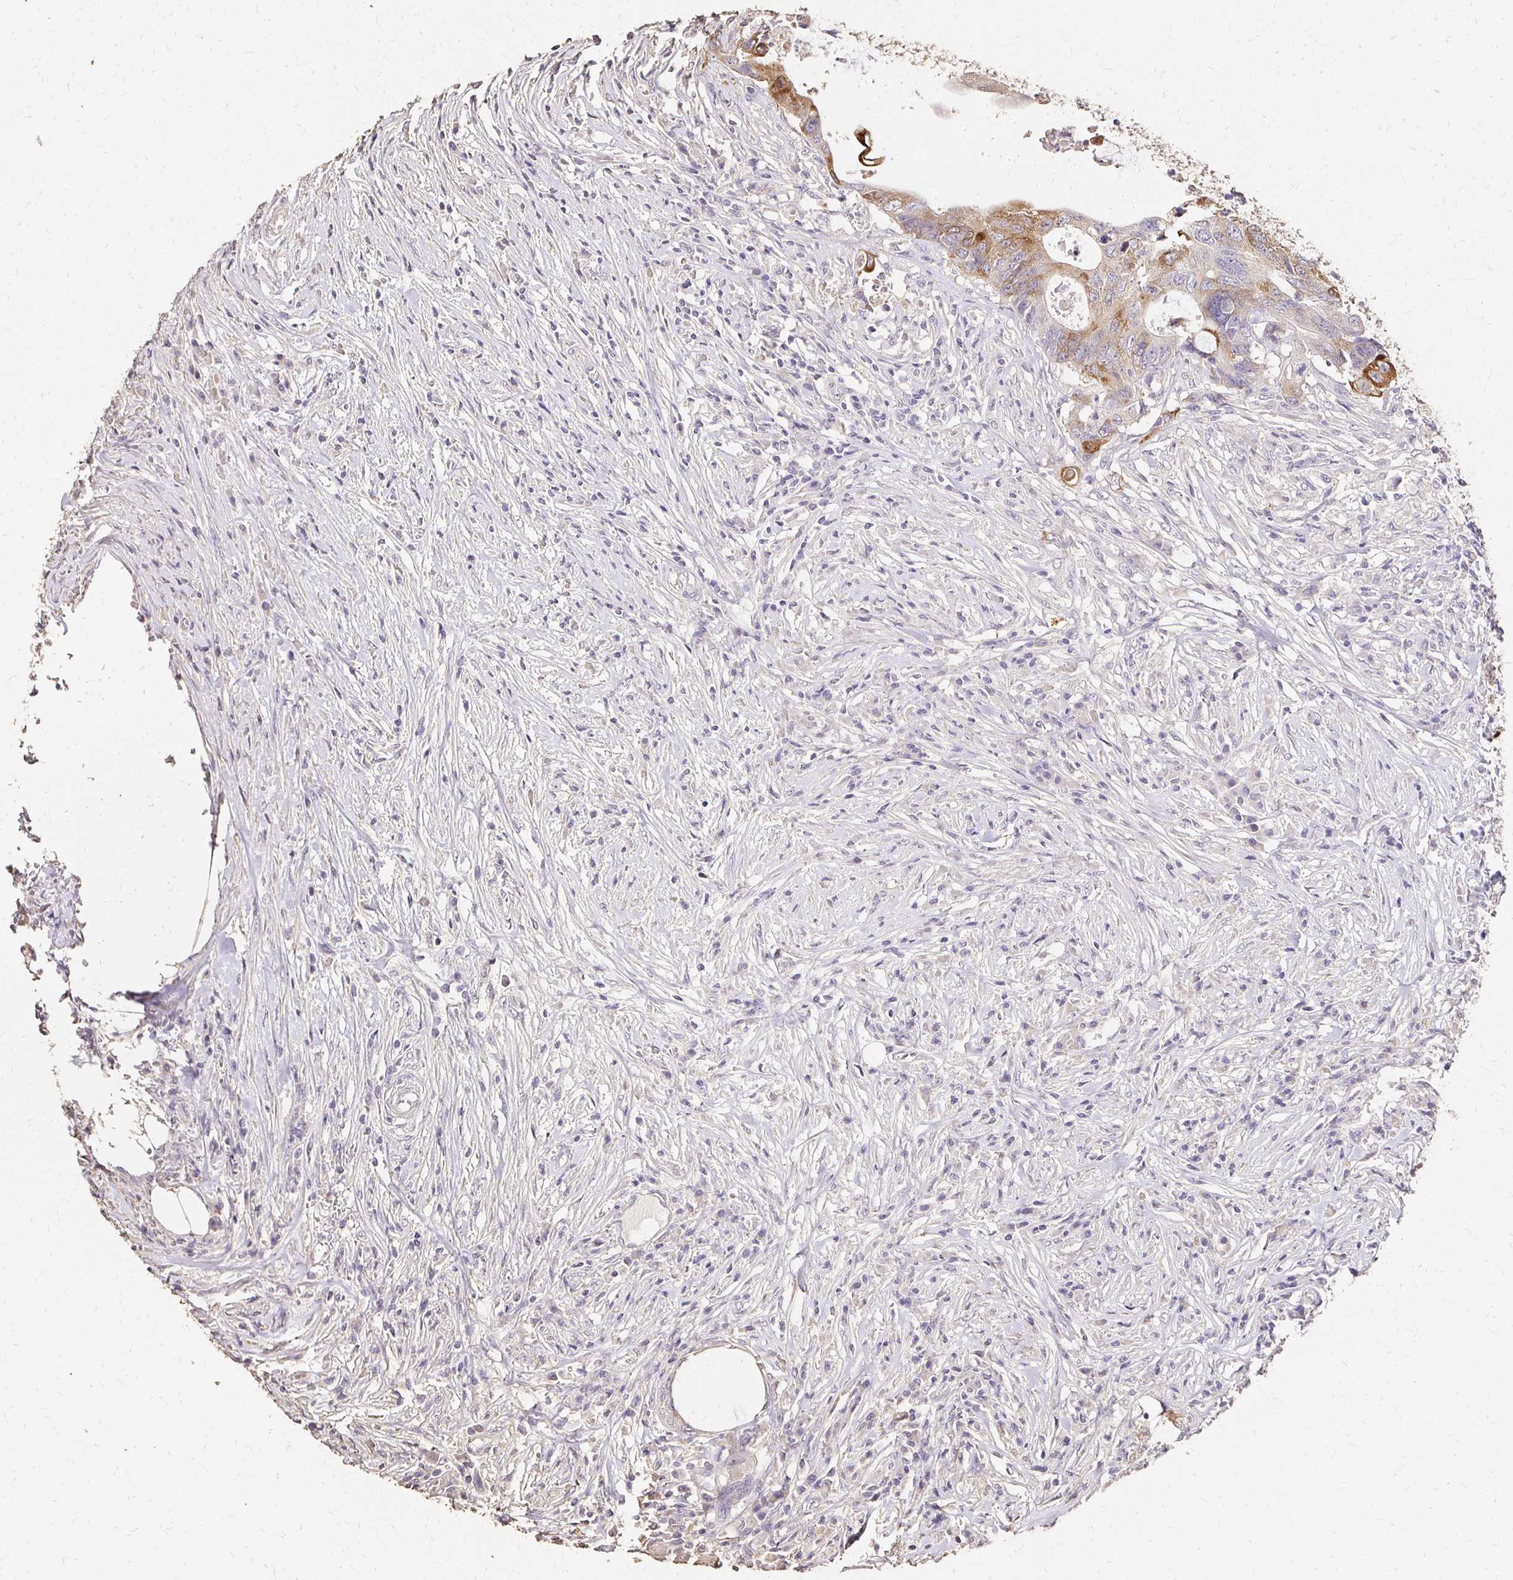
{"staining": {"intensity": "strong", "quantity": "25%-75%", "location": "cytoplasmic/membranous"}, "tissue": "colorectal cancer", "cell_type": "Tumor cells", "image_type": "cancer", "snomed": [{"axis": "morphology", "description": "Adenocarcinoma, NOS"}, {"axis": "topography", "description": "Colon"}], "caption": "DAB immunohistochemical staining of human colorectal cancer (adenocarcinoma) demonstrates strong cytoplasmic/membranous protein staining in approximately 25%-75% of tumor cells. (DAB IHC, brown staining for protein, blue staining for nuclei).", "gene": "UGT1A6", "patient": {"sex": "male", "age": 71}}